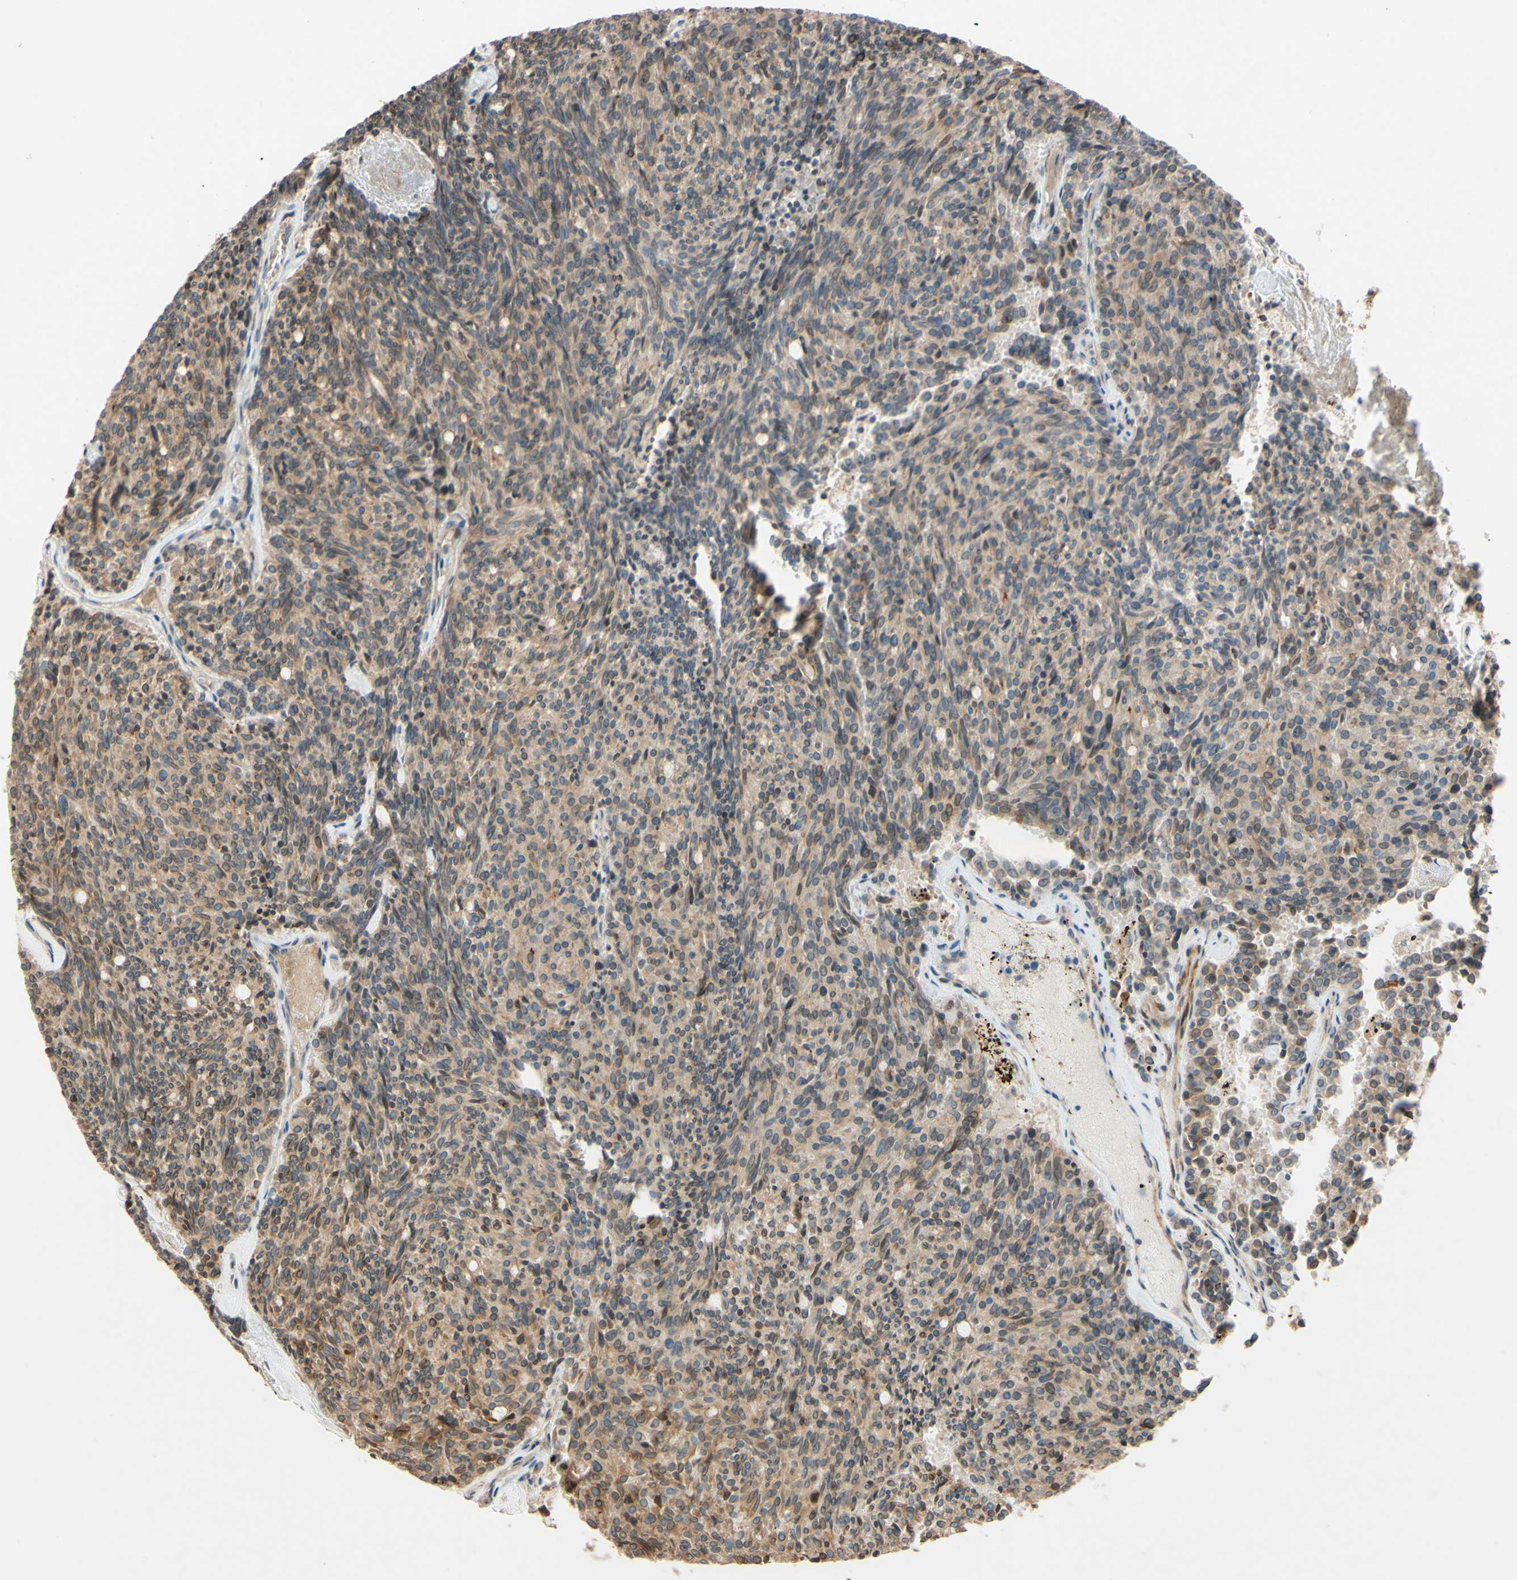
{"staining": {"intensity": "weak", "quantity": ">75%", "location": "cytoplasmic/membranous,nuclear"}, "tissue": "carcinoid", "cell_type": "Tumor cells", "image_type": "cancer", "snomed": [{"axis": "morphology", "description": "Carcinoid, malignant, NOS"}, {"axis": "topography", "description": "Pancreas"}], "caption": "Carcinoid tissue displays weak cytoplasmic/membranous and nuclear staining in about >75% of tumor cells", "gene": "PTPRU", "patient": {"sex": "female", "age": 54}}